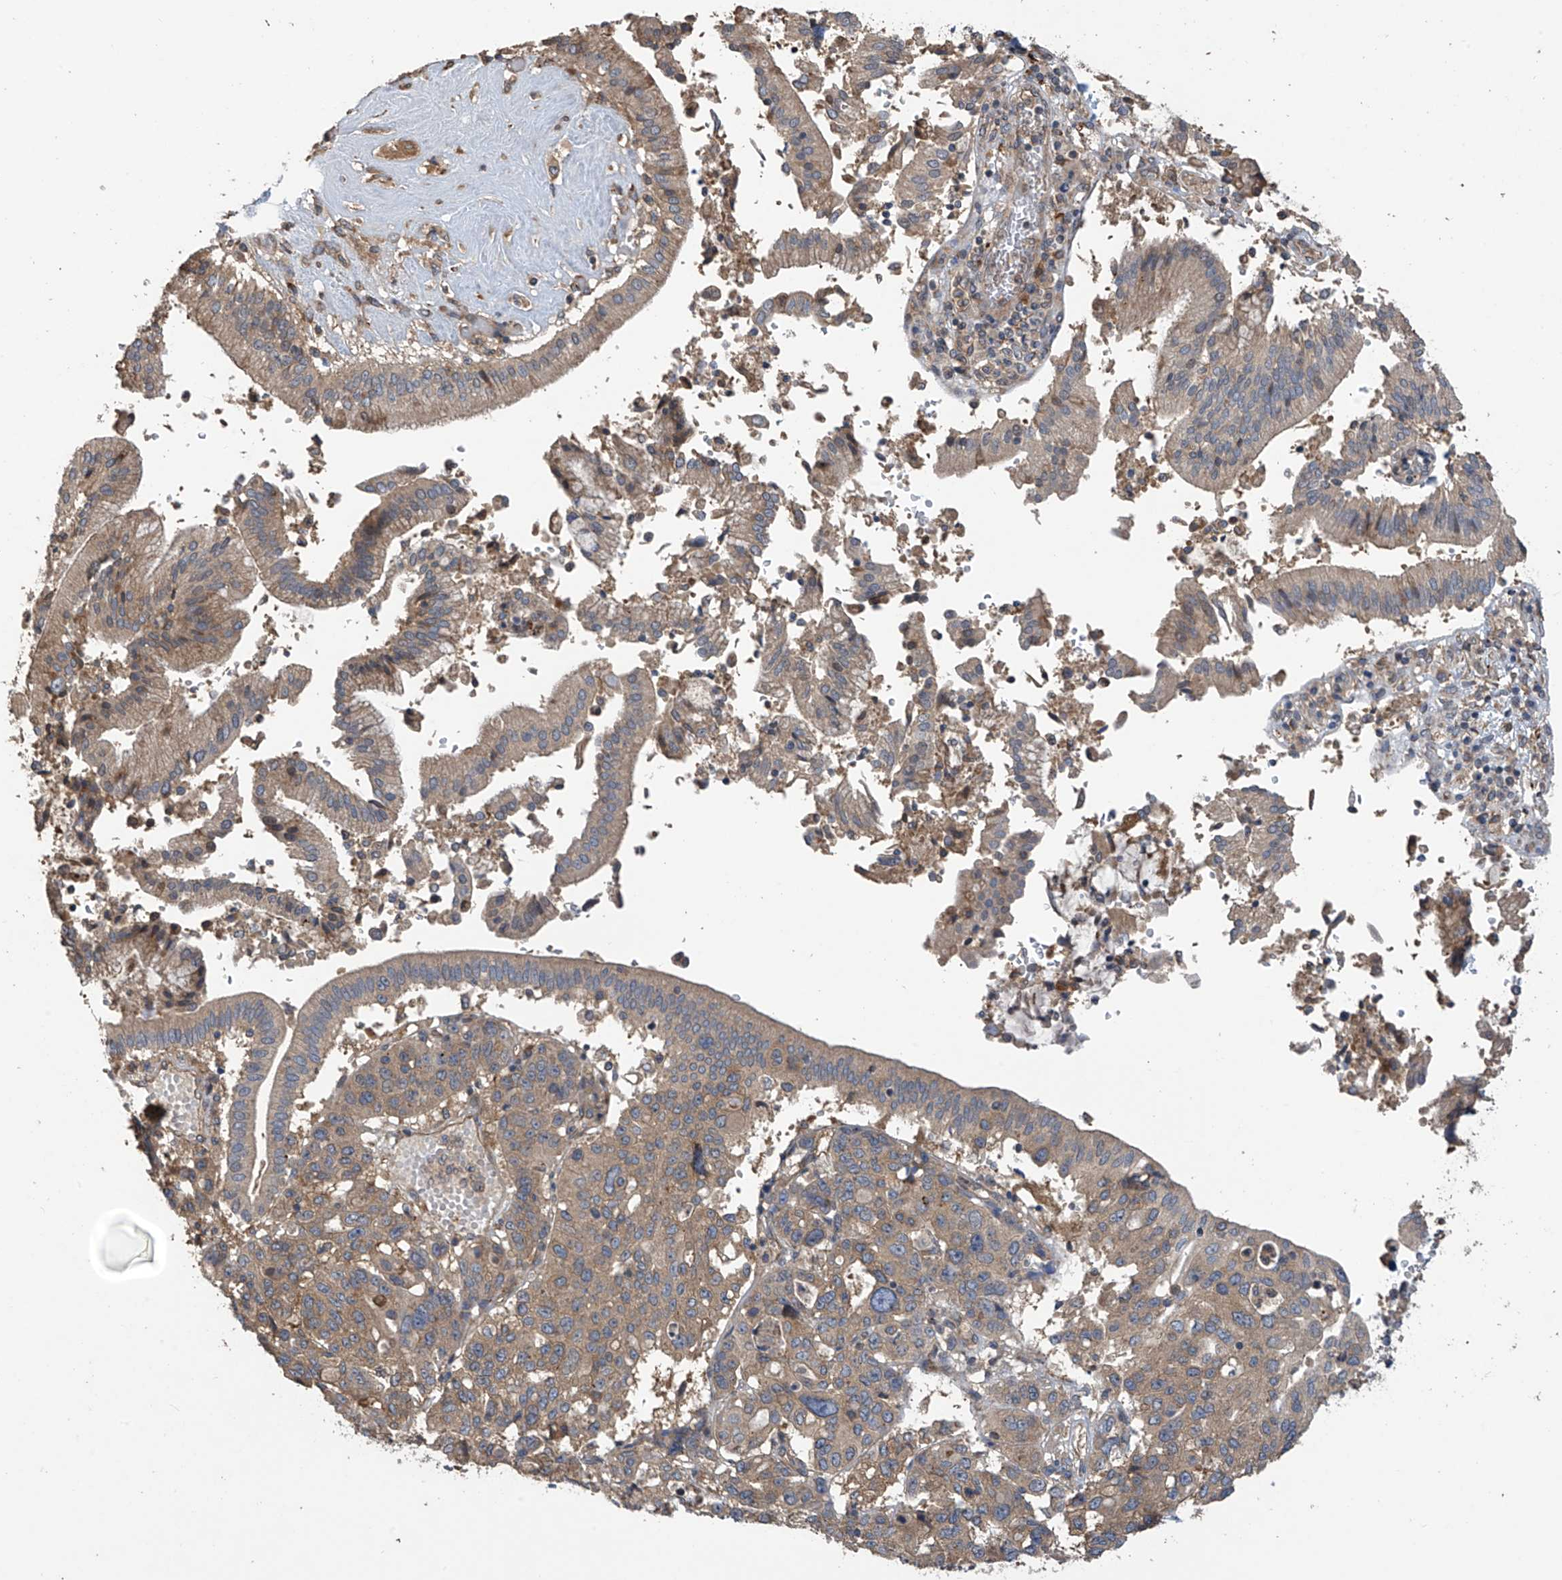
{"staining": {"intensity": "weak", "quantity": ">75%", "location": "cytoplasmic/membranous"}, "tissue": "pancreatic cancer", "cell_type": "Tumor cells", "image_type": "cancer", "snomed": [{"axis": "morphology", "description": "Adenocarcinoma, NOS"}, {"axis": "topography", "description": "Pancreas"}], "caption": "Immunohistochemical staining of pancreatic cancer (adenocarcinoma) exhibits low levels of weak cytoplasmic/membranous protein positivity in approximately >75% of tumor cells.", "gene": "PHACTR4", "patient": {"sex": "male", "age": 46}}